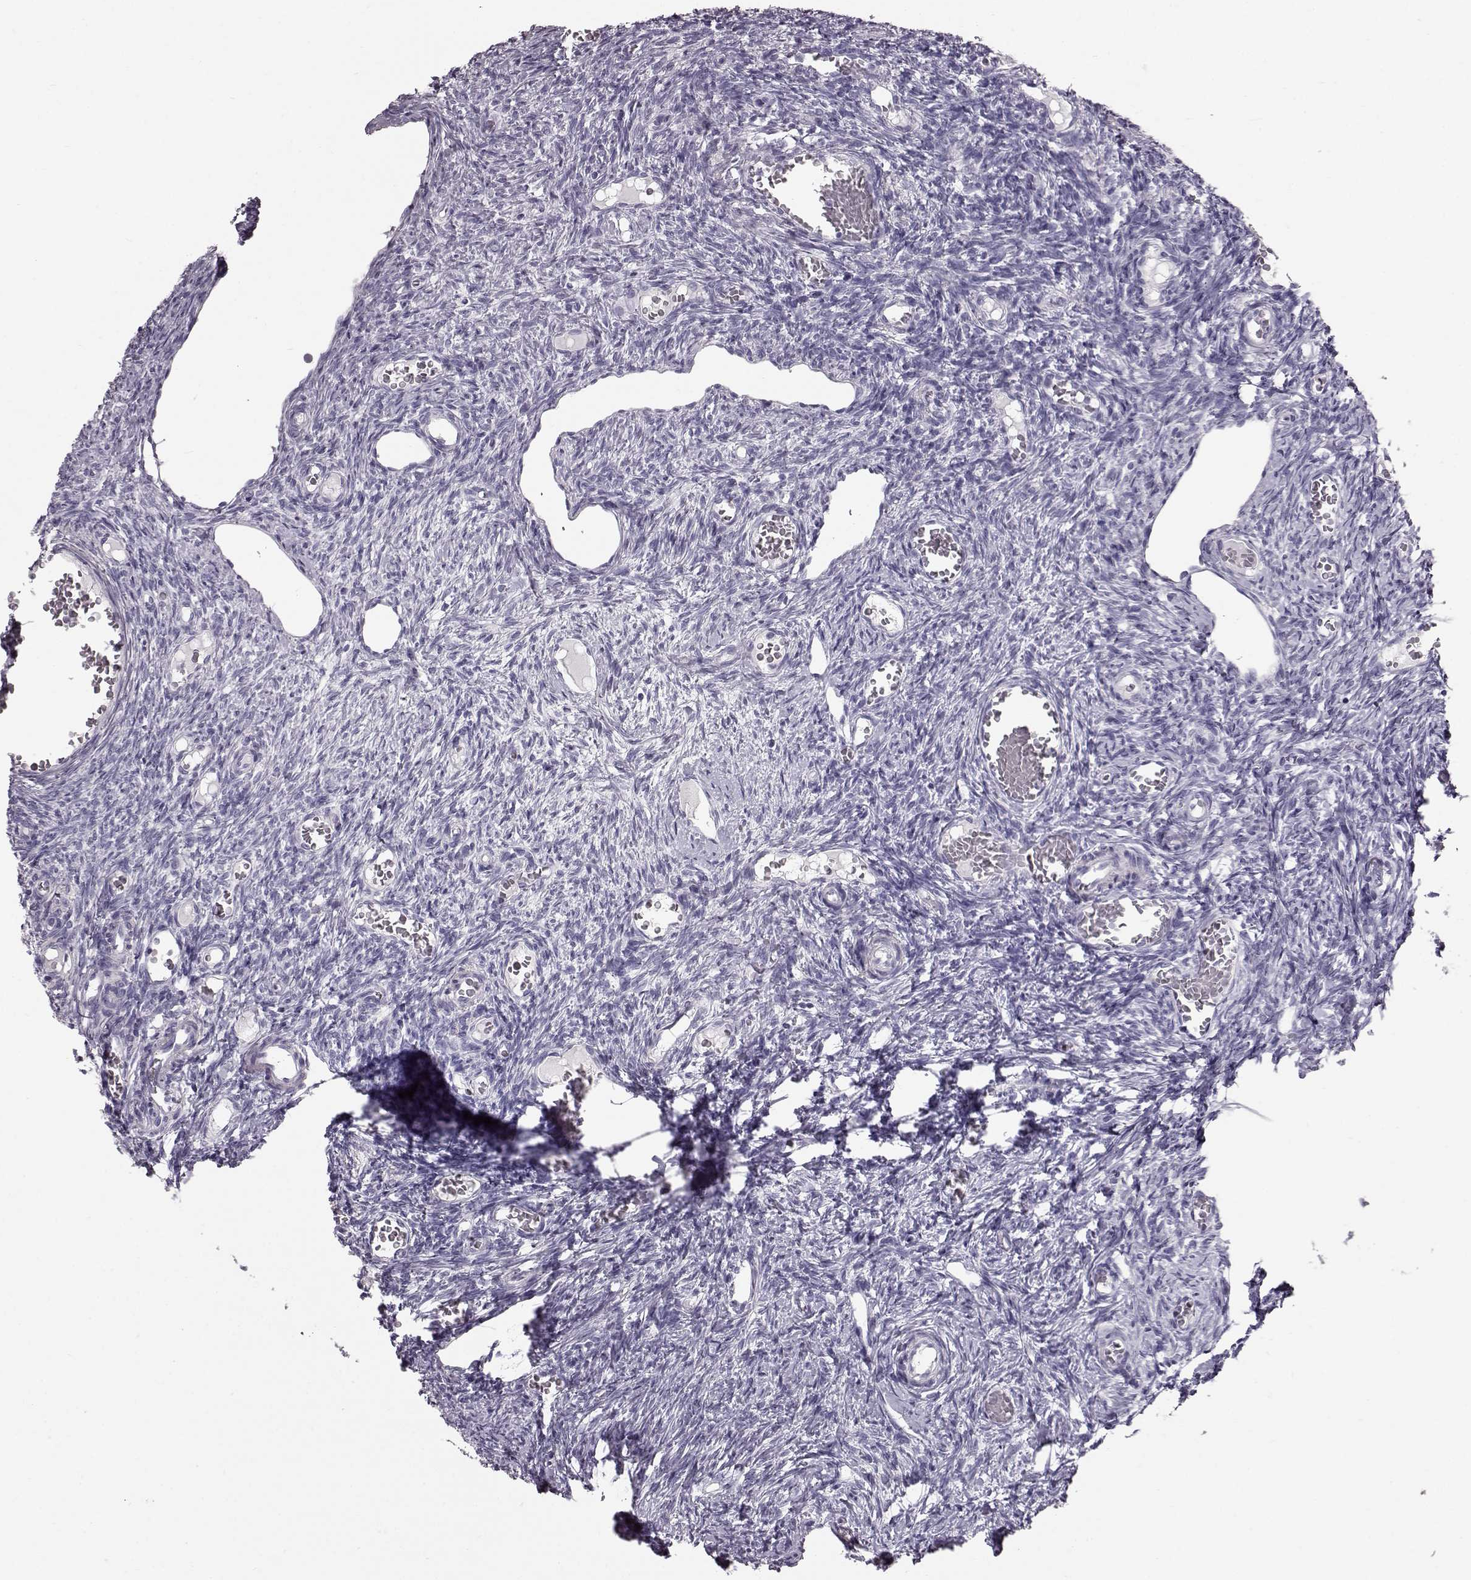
{"staining": {"intensity": "negative", "quantity": "none", "location": "none"}, "tissue": "ovary", "cell_type": "Follicle cells", "image_type": "normal", "snomed": [{"axis": "morphology", "description": "Normal tissue, NOS"}, {"axis": "topography", "description": "Ovary"}], "caption": "Photomicrograph shows no protein positivity in follicle cells of unremarkable ovary.", "gene": "TCHHL1", "patient": {"sex": "female", "age": 39}}